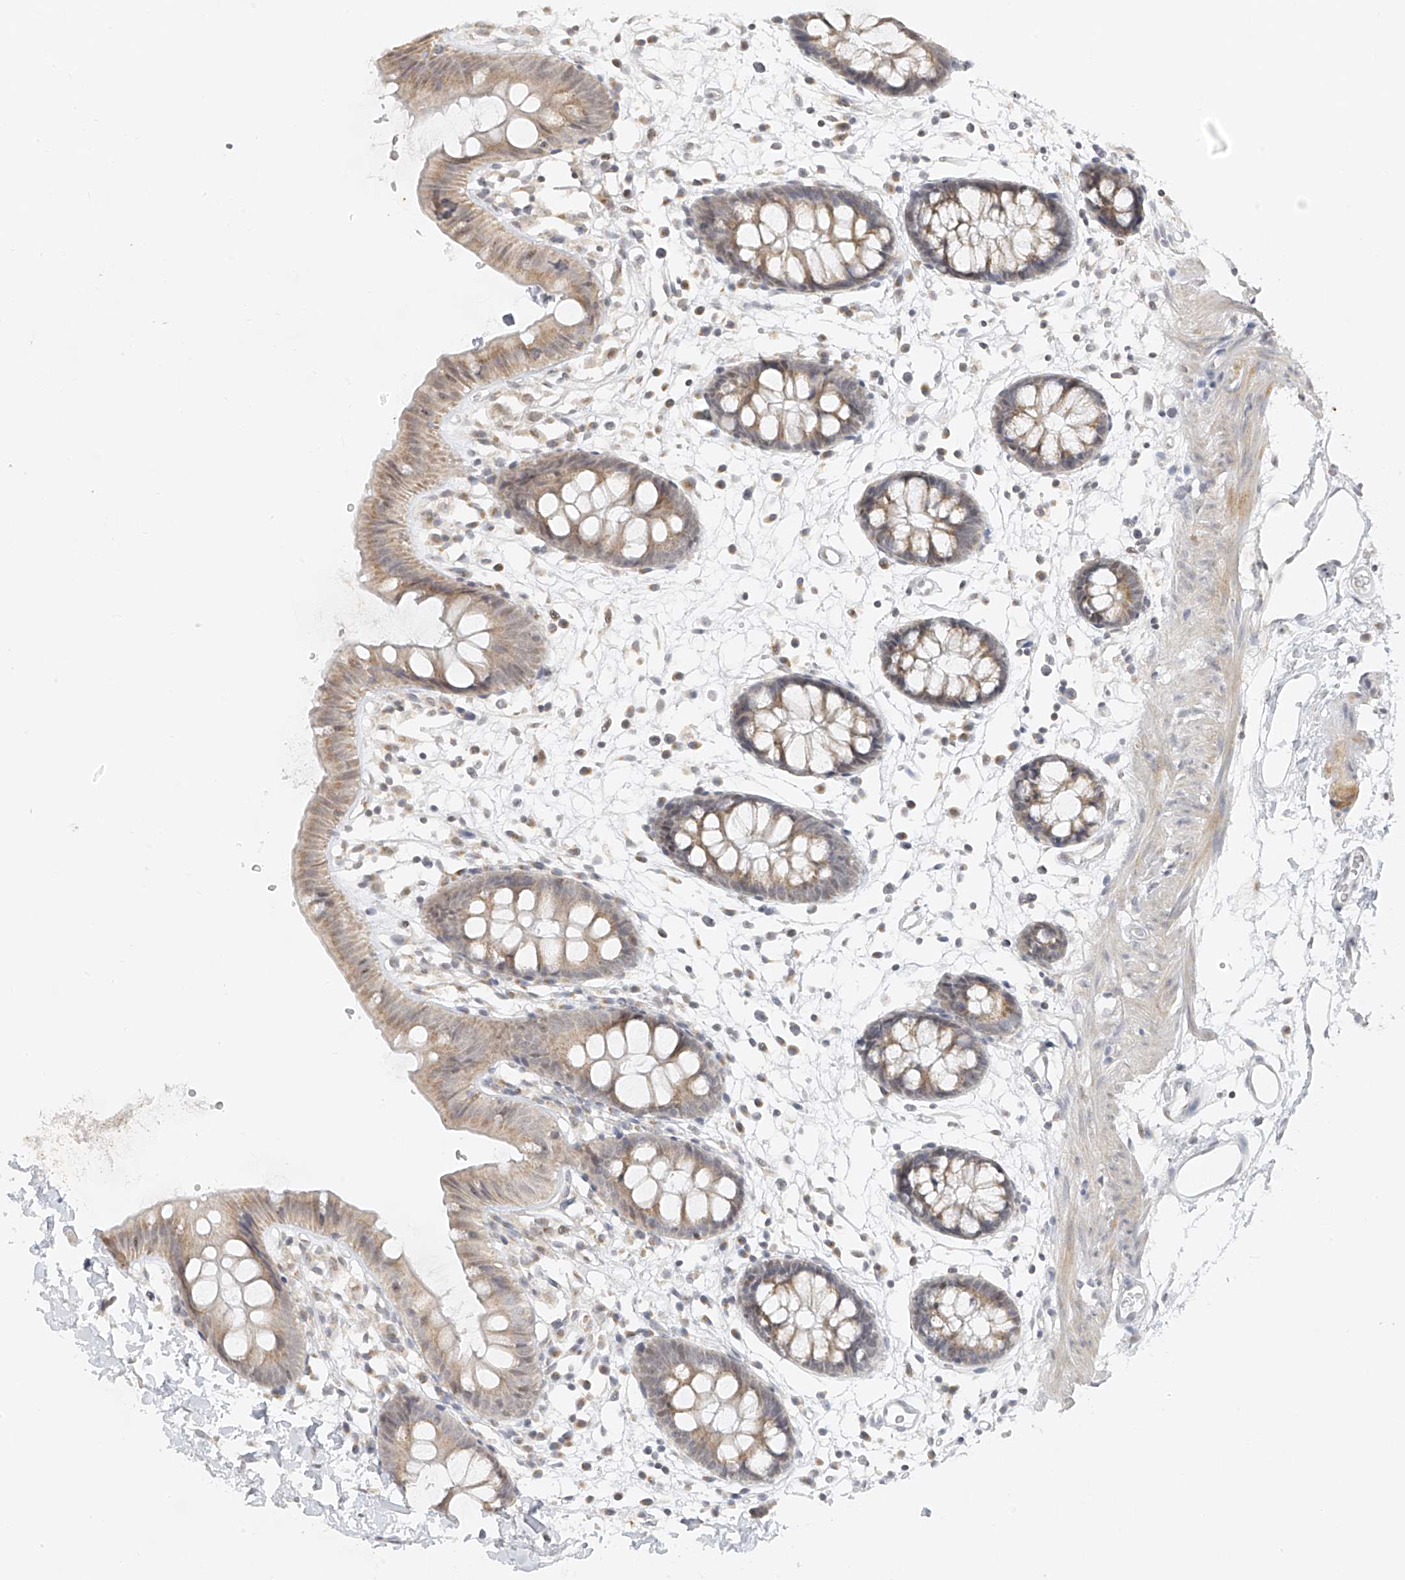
{"staining": {"intensity": "negative", "quantity": "none", "location": "none"}, "tissue": "colon", "cell_type": "Endothelial cells", "image_type": "normal", "snomed": [{"axis": "morphology", "description": "Normal tissue, NOS"}, {"axis": "topography", "description": "Colon"}], "caption": "Immunohistochemistry of benign colon shows no expression in endothelial cells. Brightfield microscopy of IHC stained with DAB (brown) and hematoxylin (blue), captured at high magnification.", "gene": "DYRK1B", "patient": {"sex": "male", "age": 56}}